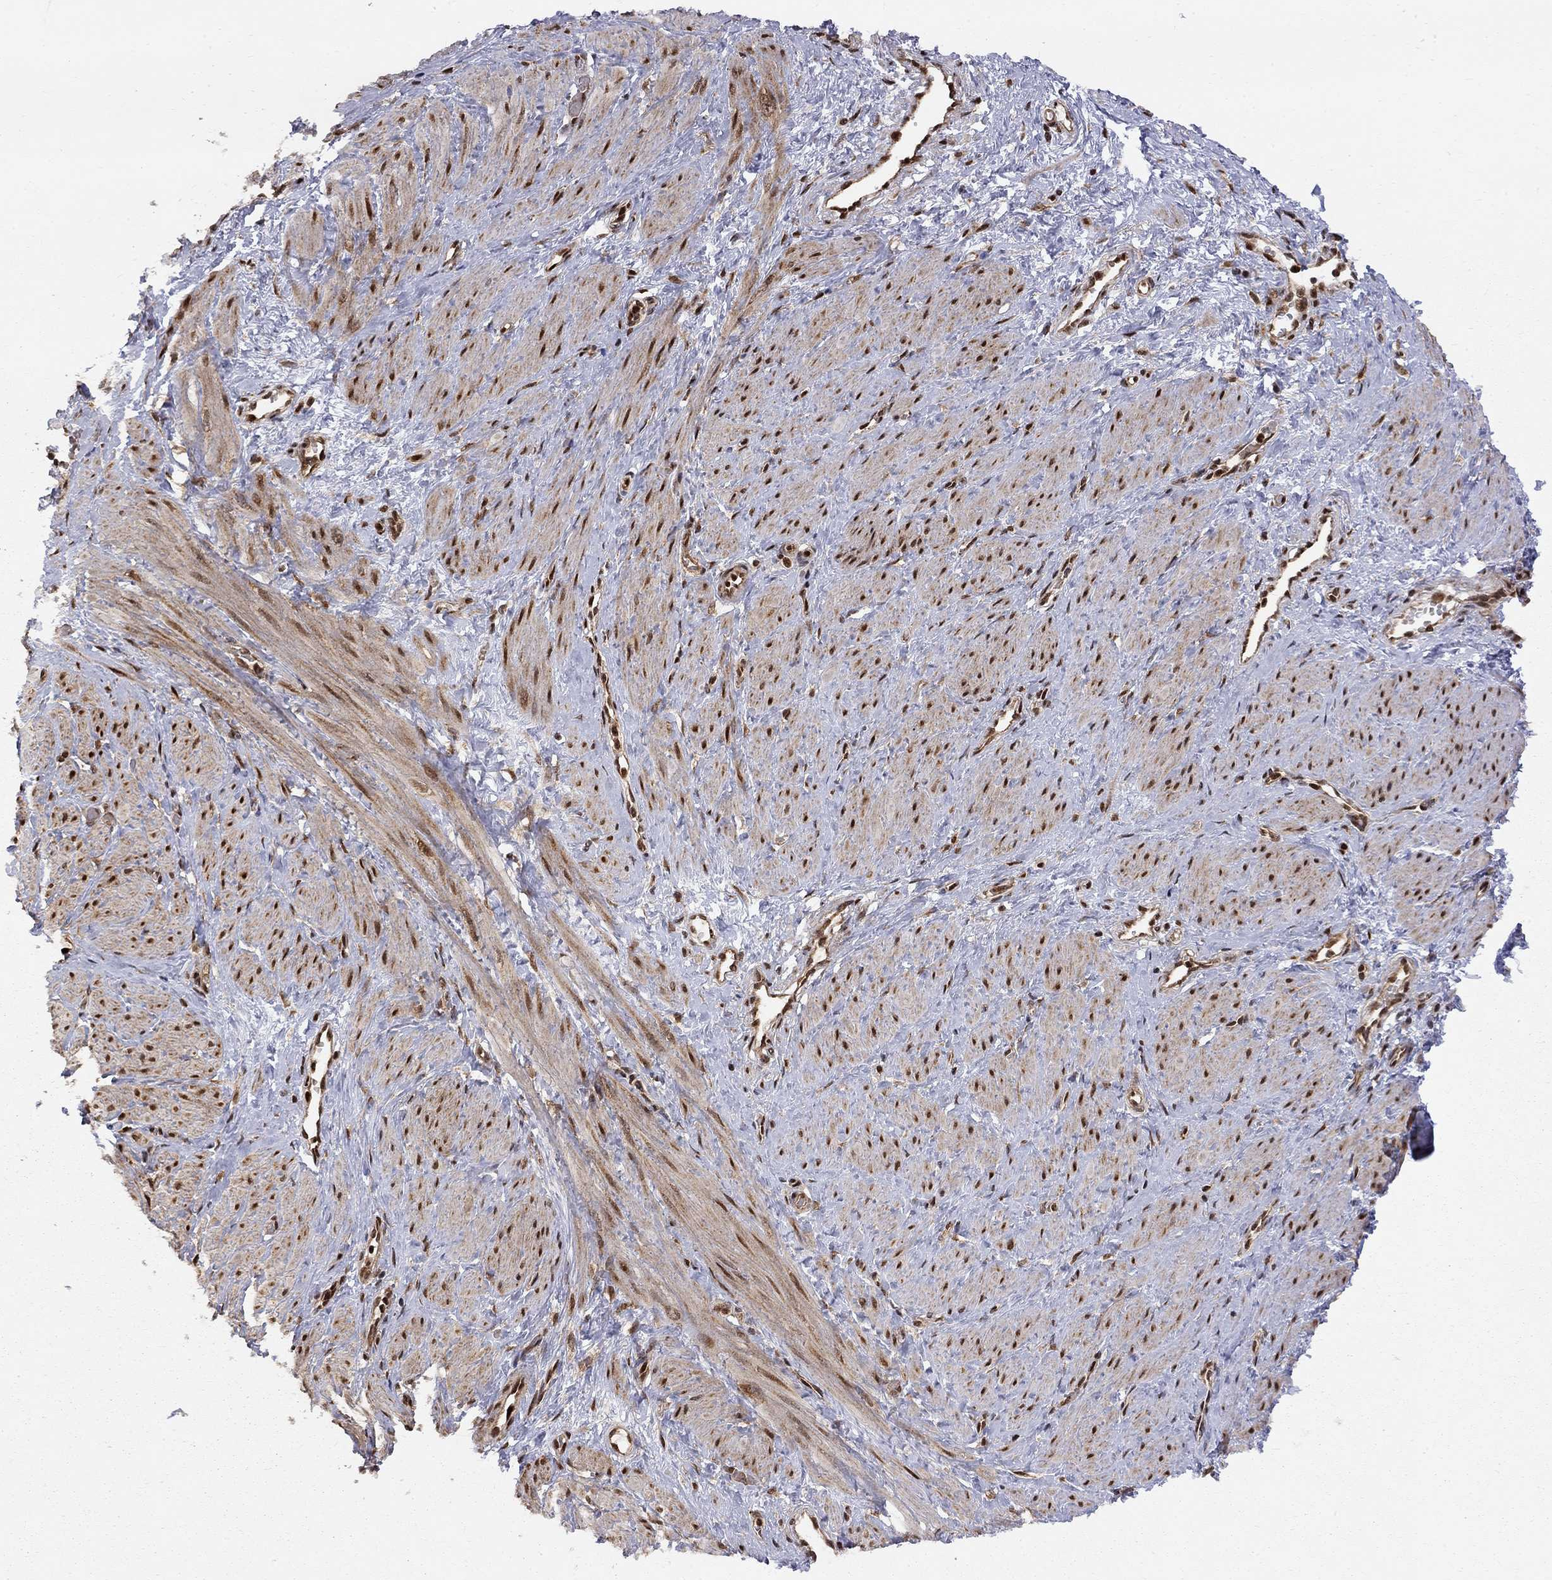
{"staining": {"intensity": "strong", "quantity": ">75%", "location": "nuclear"}, "tissue": "smooth muscle", "cell_type": "Smooth muscle cells", "image_type": "normal", "snomed": [{"axis": "morphology", "description": "Normal tissue, NOS"}, {"axis": "topography", "description": "Smooth muscle"}, {"axis": "topography", "description": "Uterus"}], "caption": "DAB (3,3'-diaminobenzidine) immunohistochemical staining of unremarkable human smooth muscle reveals strong nuclear protein staining in approximately >75% of smooth muscle cells.", "gene": "ELOB", "patient": {"sex": "female", "age": 39}}